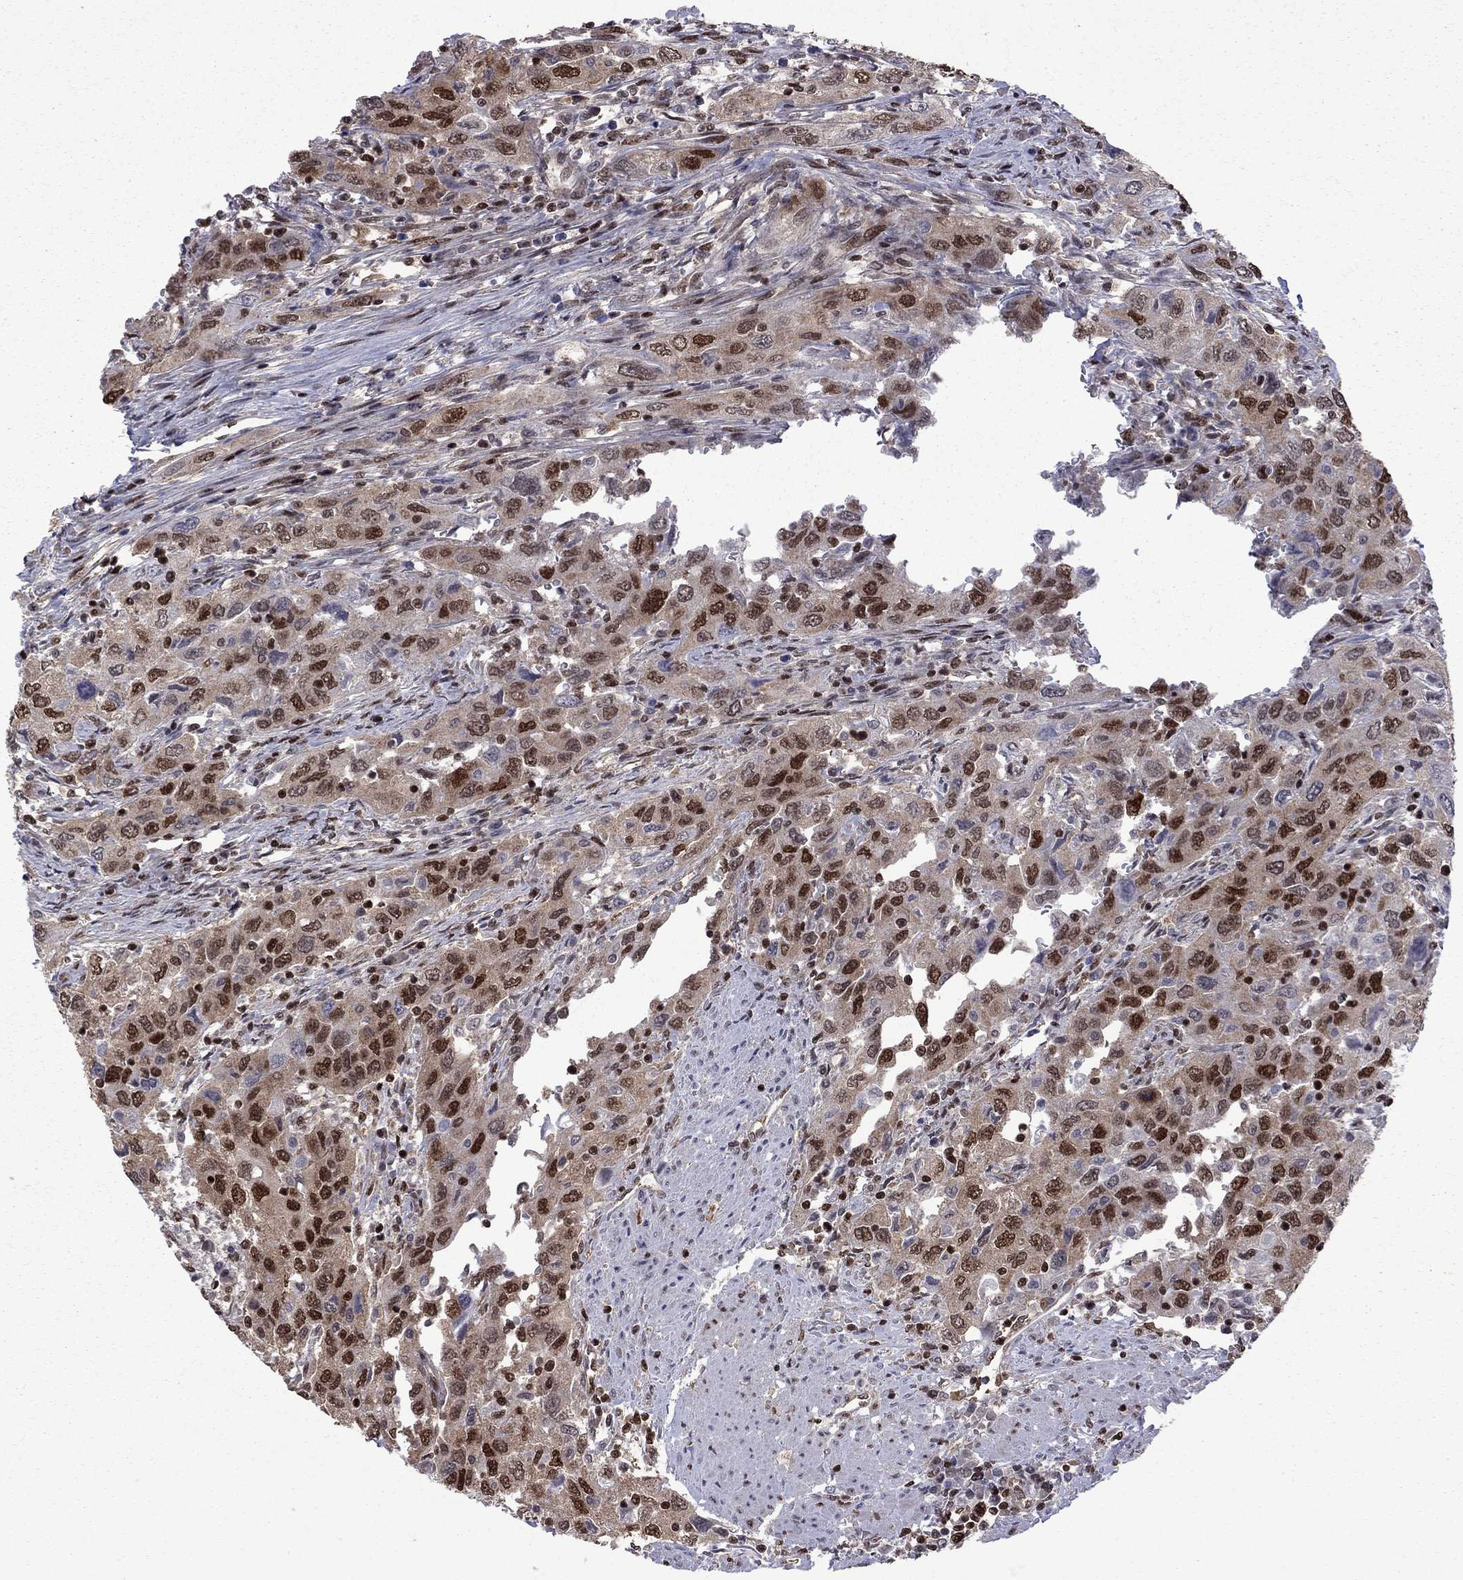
{"staining": {"intensity": "strong", "quantity": ">75%", "location": "nuclear"}, "tissue": "urothelial cancer", "cell_type": "Tumor cells", "image_type": "cancer", "snomed": [{"axis": "morphology", "description": "Urothelial carcinoma, High grade"}, {"axis": "topography", "description": "Urinary bladder"}], "caption": "Protein expression analysis of human urothelial cancer reveals strong nuclear positivity in about >75% of tumor cells.", "gene": "MED25", "patient": {"sex": "male", "age": 76}}